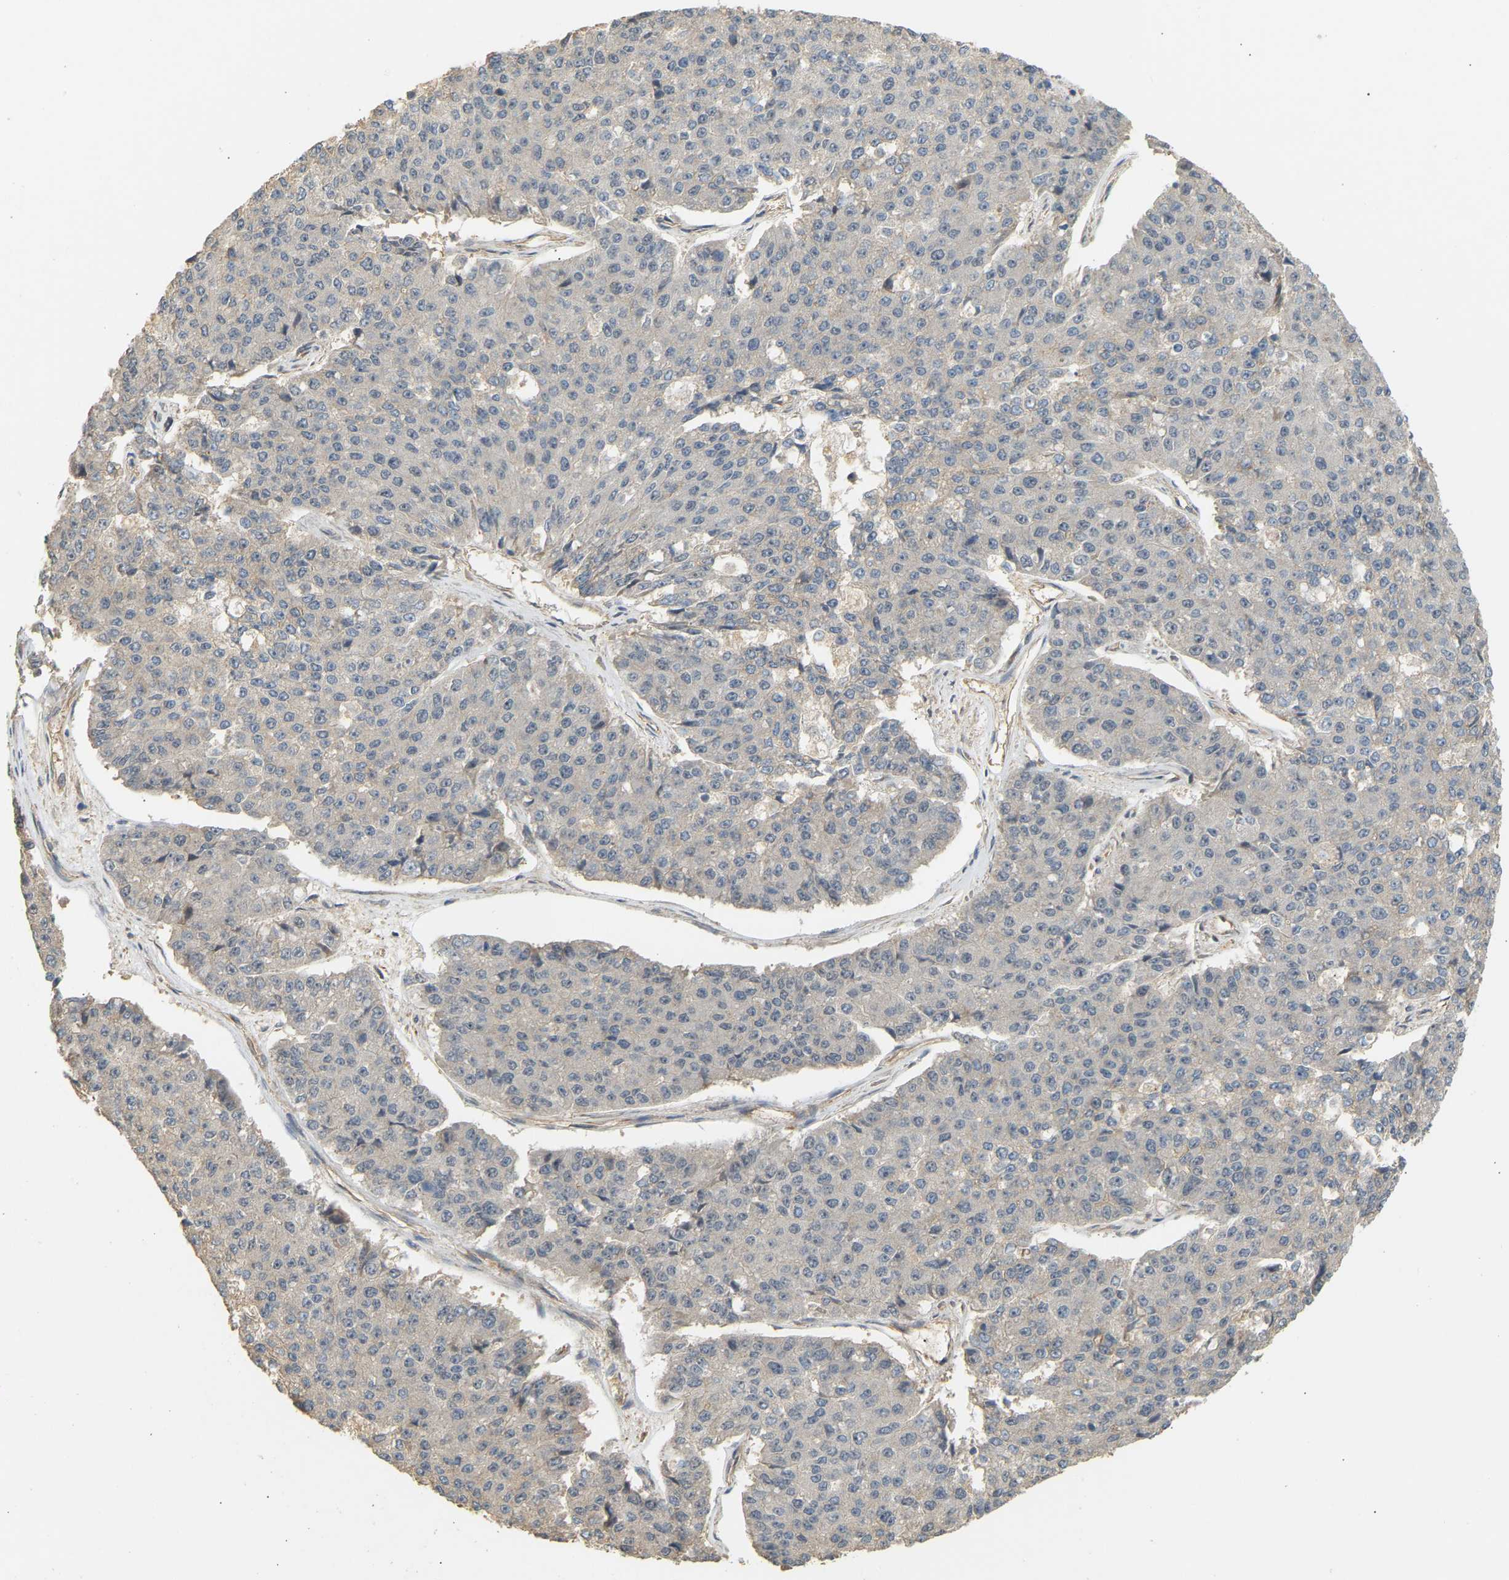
{"staining": {"intensity": "negative", "quantity": "none", "location": "none"}, "tissue": "pancreatic cancer", "cell_type": "Tumor cells", "image_type": "cancer", "snomed": [{"axis": "morphology", "description": "Adenocarcinoma, NOS"}, {"axis": "topography", "description": "Pancreas"}], "caption": "Adenocarcinoma (pancreatic) was stained to show a protein in brown. There is no significant staining in tumor cells.", "gene": "RGL1", "patient": {"sex": "male", "age": 50}}